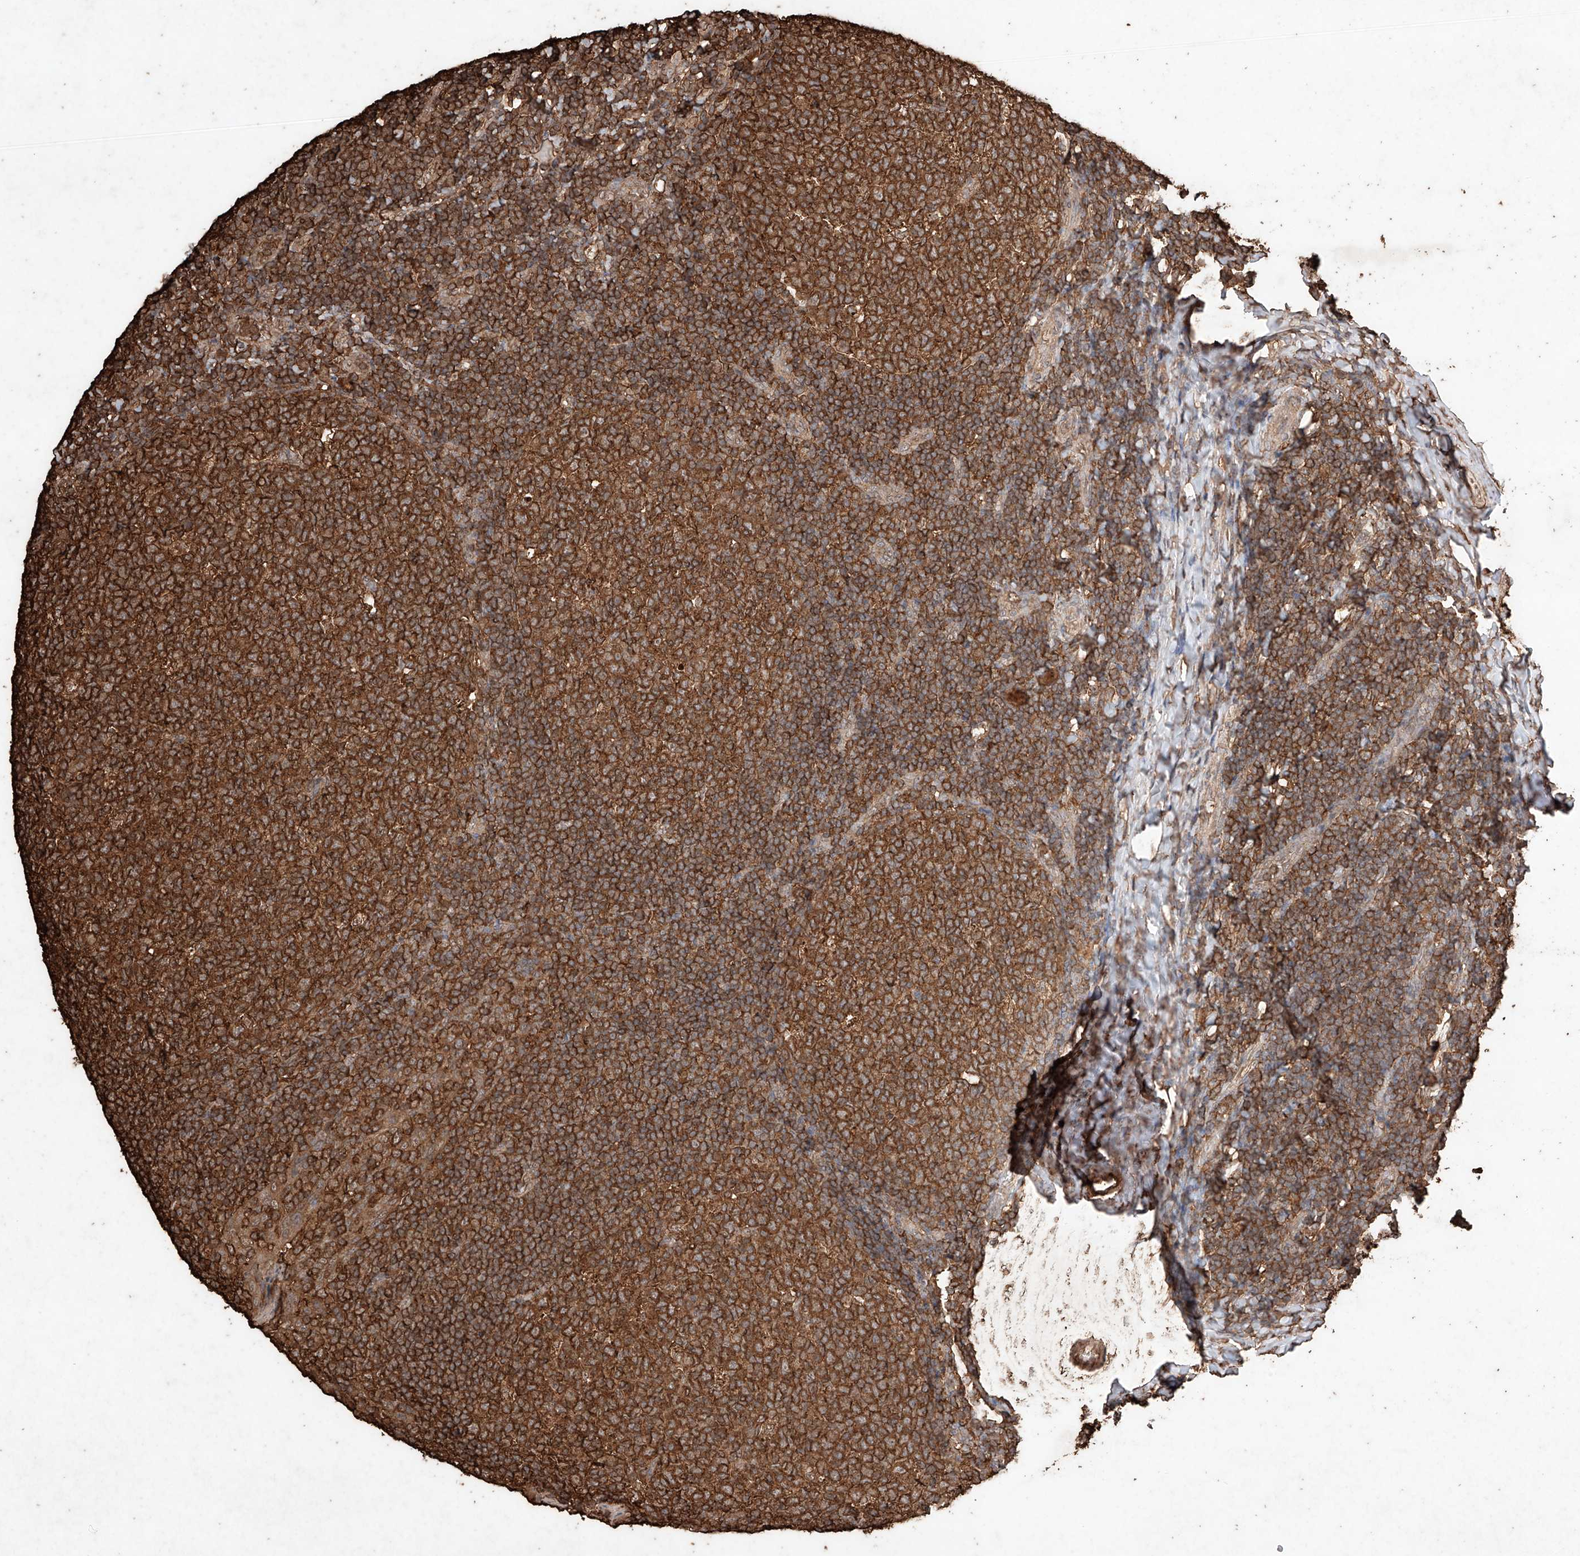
{"staining": {"intensity": "strong", "quantity": ">75%", "location": "cytoplasmic/membranous"}, "tissue": "tonsil", "cell_type": "Germinal center cells", "image_type": "normal", "snomed": [{"axis": "morphology", "description": "Normal tissue, NOS"}, {"axis": "topography", "description": "Tonsil"}], "caption": "This photomicrograph reveals unremarkable tonsil stained with IHC to label a protein in brown. The cytoplasmic/membranous of germinal center cells show strong positivity for the protein. Nuclei are counter-stained blue.", "gene": "M6PR", "patient": {"sex": "female", "age": 19}}